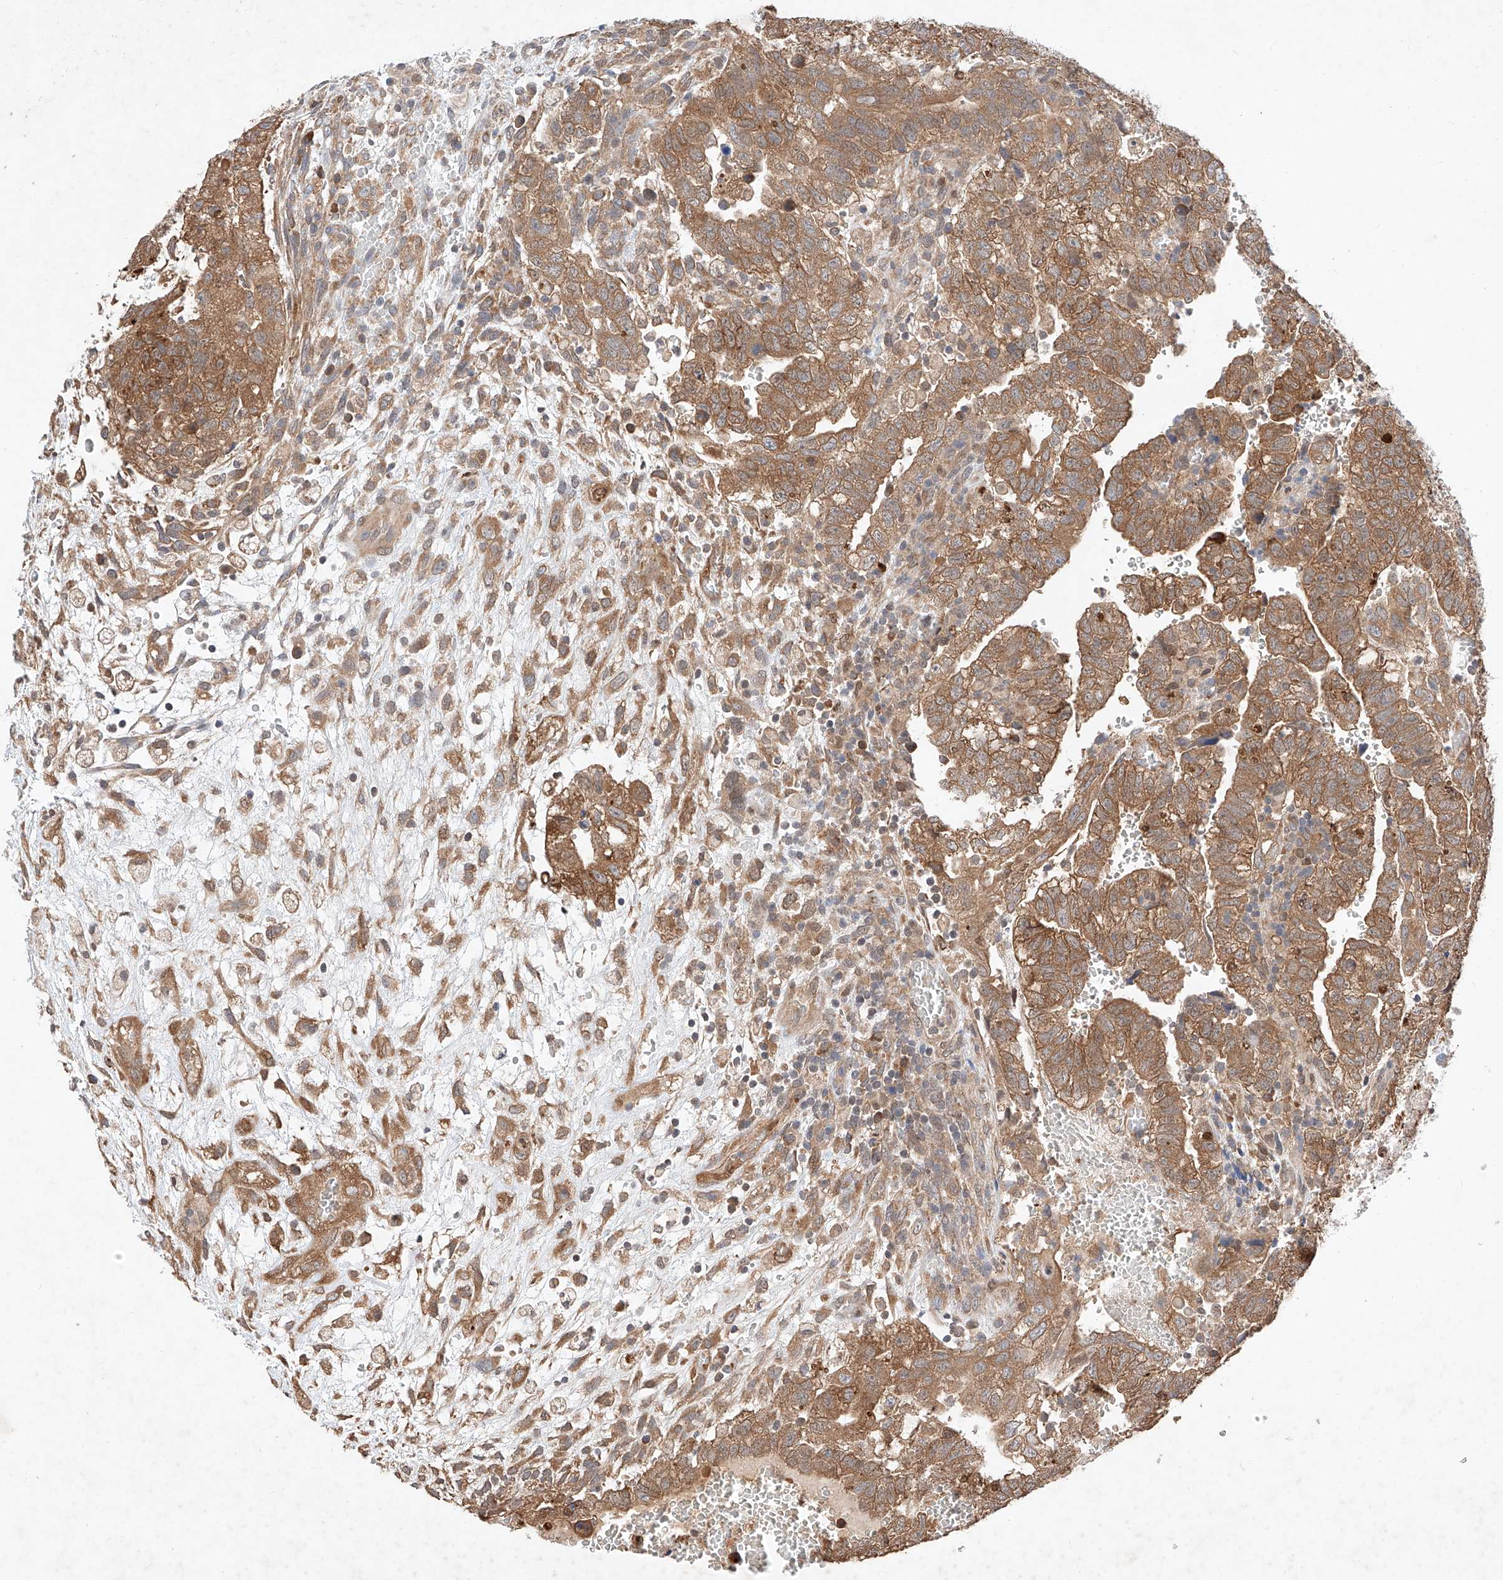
{"staining": {"intensity": "moderate", "quantity": ">75%", "location": "cytoplasmic/membranous"}, "tissue": "testis cancer", "cell_type": "Tumor cells", "image_type": "cancer", "snomed": [{"axis": "morphology", "description": "Carcinoma, Embryonal, NOS"}, {"axis": "topography", "description": "Testis"}], "caption": "The photomicrograph shows immunohistochemical staining of testis embryonal carcinoma. There is moderate cytoplasmic/membranous staining is seen in about >75% of tumor cells.", "gene": "ZSCAN4", "patient": {"sex": "male", "age": 37}}